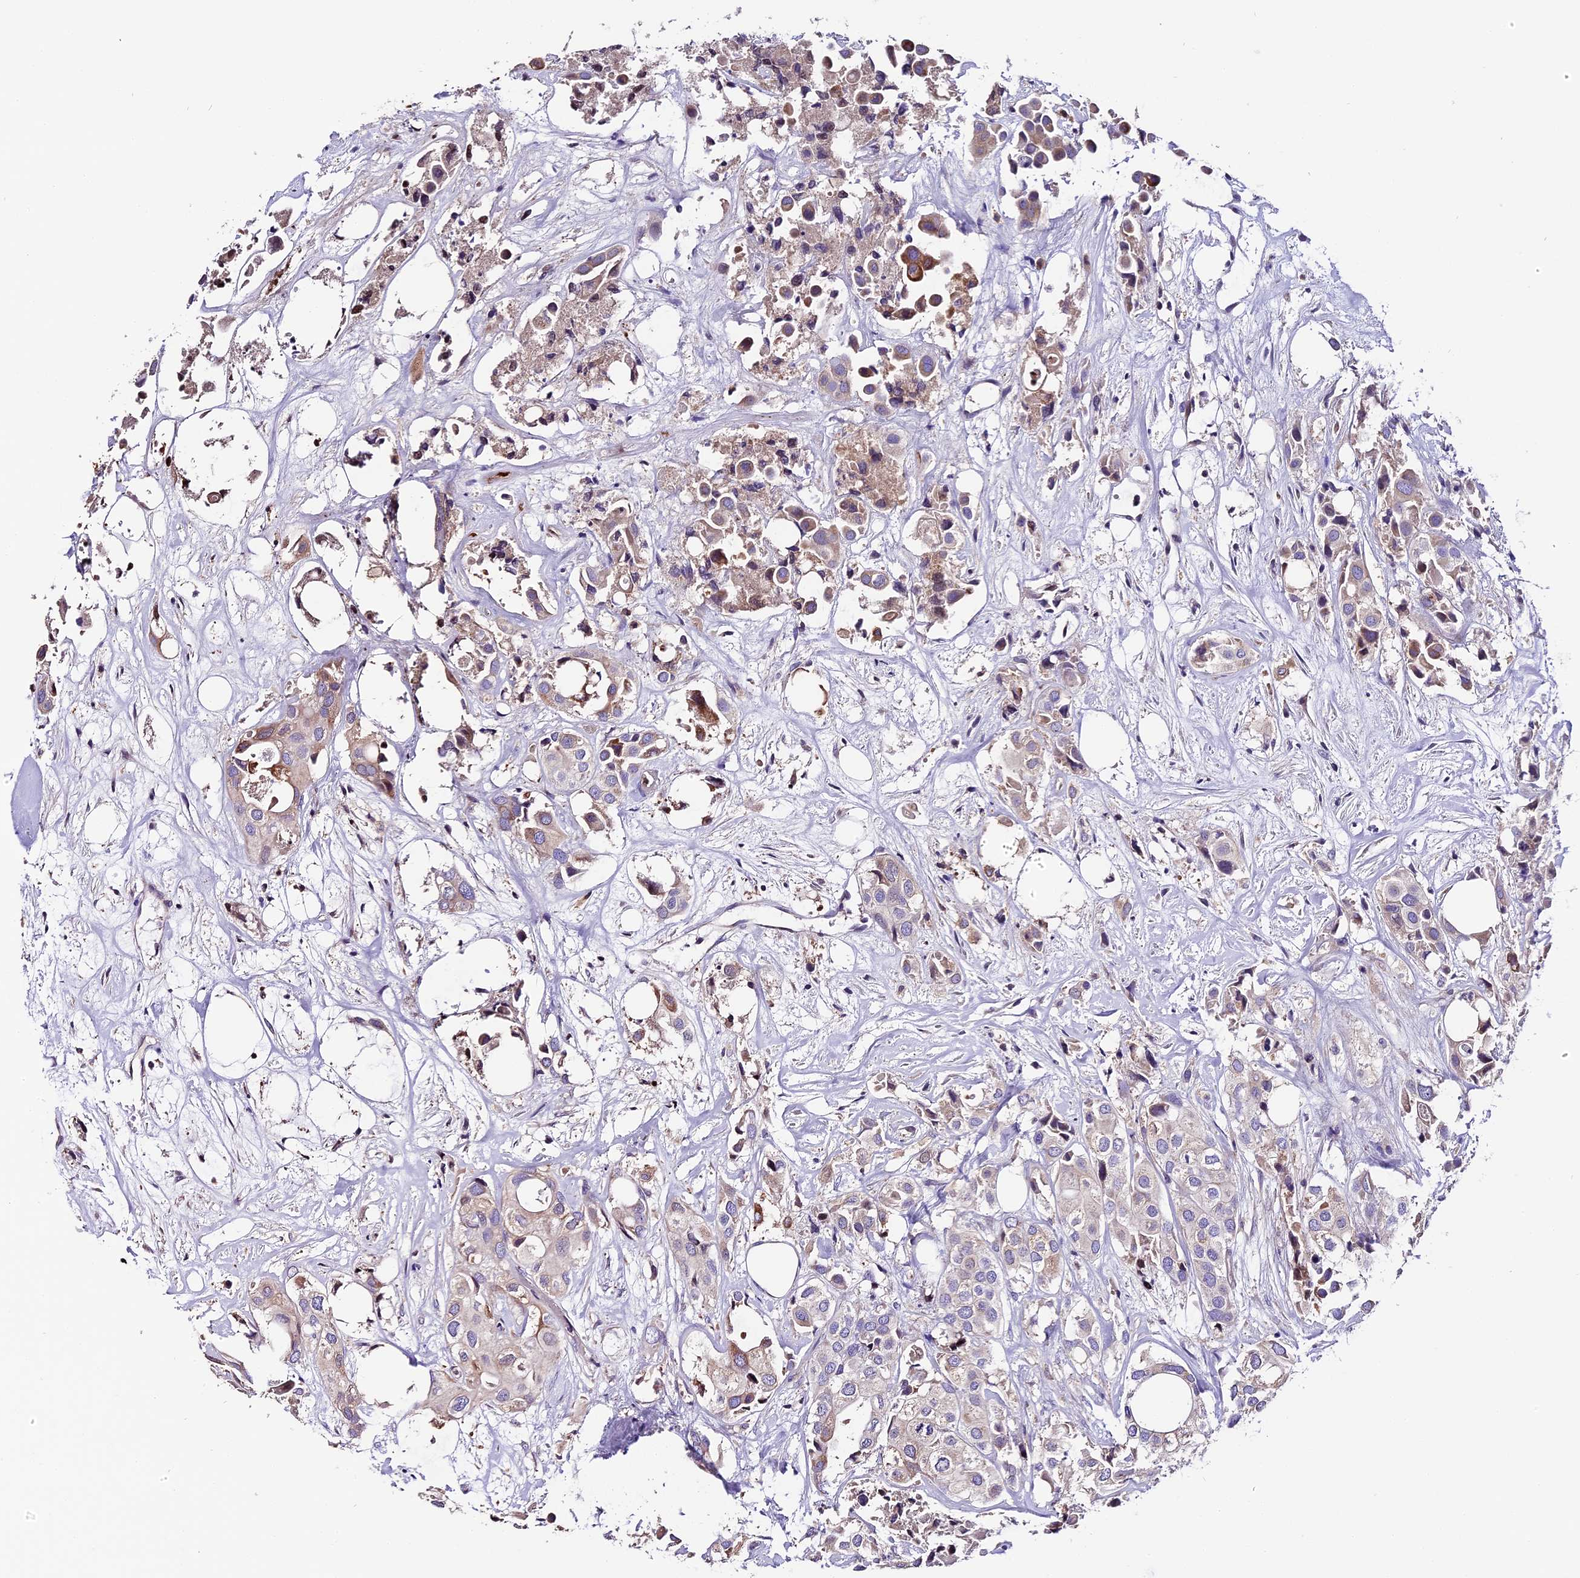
{"staining": {"intensity": "moderate", "quantity": "<25%", "location": "cytoplasmic/membranous"}, "tissue": "urothelial cancer", "cell_type": "Tumor cells", "image_type": "cancer", "snomed": [{"axis": "morphology", "description": "Urothelial carcinoma, High grade"}, {"axis": "topography", "description": "Urinary bladder"}], "caption": "Protein expression analysis of urothelial cancer shows moderate cytoplasmic/membranous expression in approximately <25% of tumor cells.", "gene": "MAP3K7CL", "patient": {"sex": "male", "age": 64}}